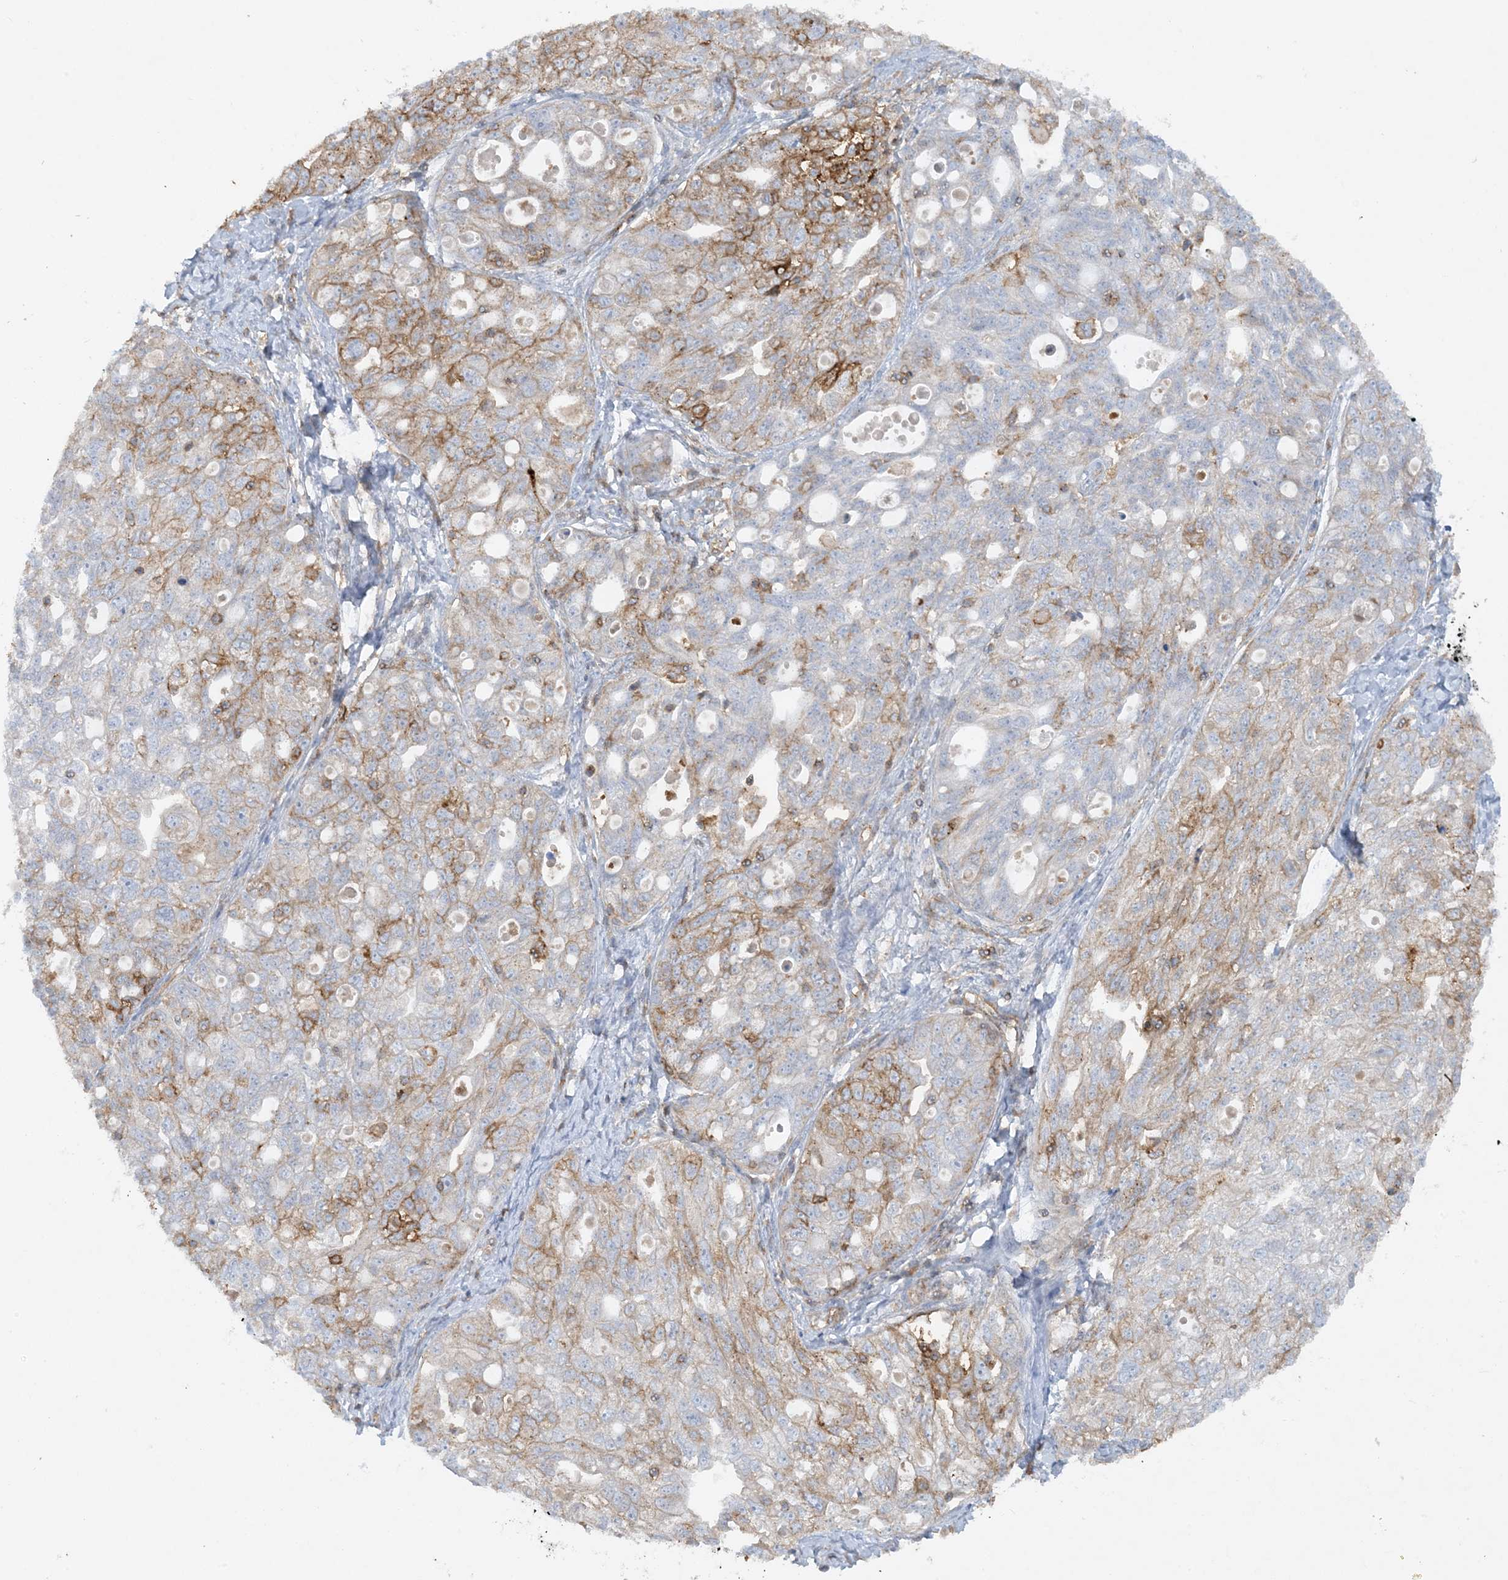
{"staining": {"intensity": "moderate", "quantity": "25%-75%", "location": "cytoplasmic/membranous"}, "tissue": "ovarian cancer", "cell_type": "Tumor cells", "image_type": "cancer", "snomed": [{"axis": "morphology", "description": "Carcinoma, NOS"}, {"axis": "morphology", "description": "Cystadenocarcinoma, serous, NOS"}, {"axis": "topography", "description": "Ovary"}], "caption": "This is a micrograph of immunohistochemistry (IHC) staining of carcinoma (ovarian), which shows moderate expression in the cytoplasmic/membranous of tumor cells.", "gene": "HLA-E", "patient": {"sex": "female", "age": 69}}